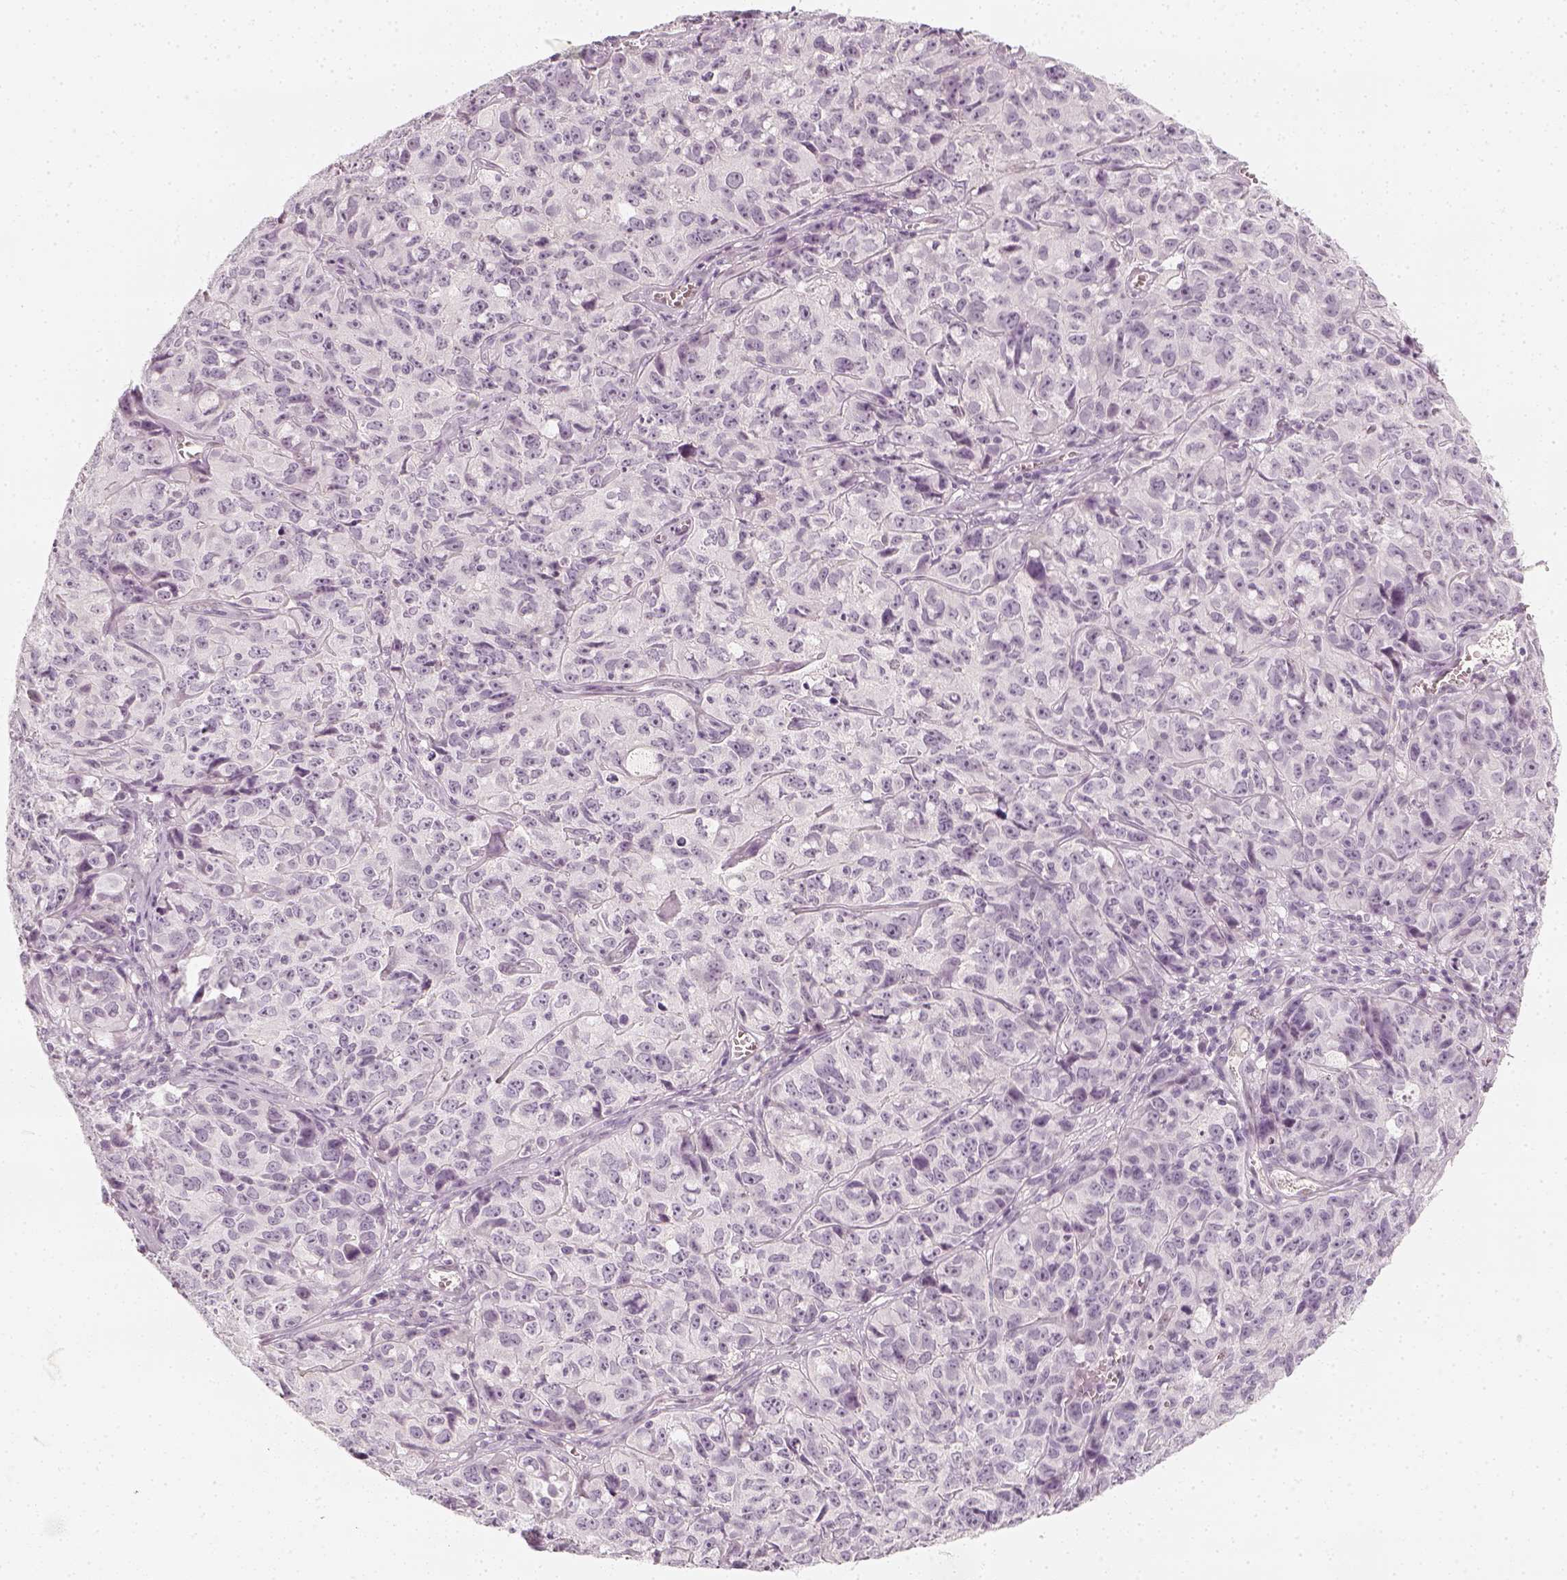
{"staining": {"intensity": "negative", "quantity": "none", "location": "none"}, "tissue": "cervical cancer", "cell_type": "Tumor cells", "image_type": "cancer", "snomed": [{"axis": "morphology", "description": "Squamous cell carcinoma, NOS"}, {"axis": "topography", "description": "Cervix"}], "caption": "This photomicrograph is of cervical squamous cell carcinoma stained with immunohistochemistry to label a protein in brown with the nuclei are counter-stained blue. There is no positivity in tumor cells. (Stains: DAB IHC with hematoxylin counter stain, Microscopy: brightfield microscopy at high magnification).", "gene": "KRTAP2-1", "patient": {"sex": "female", "age": 28}}